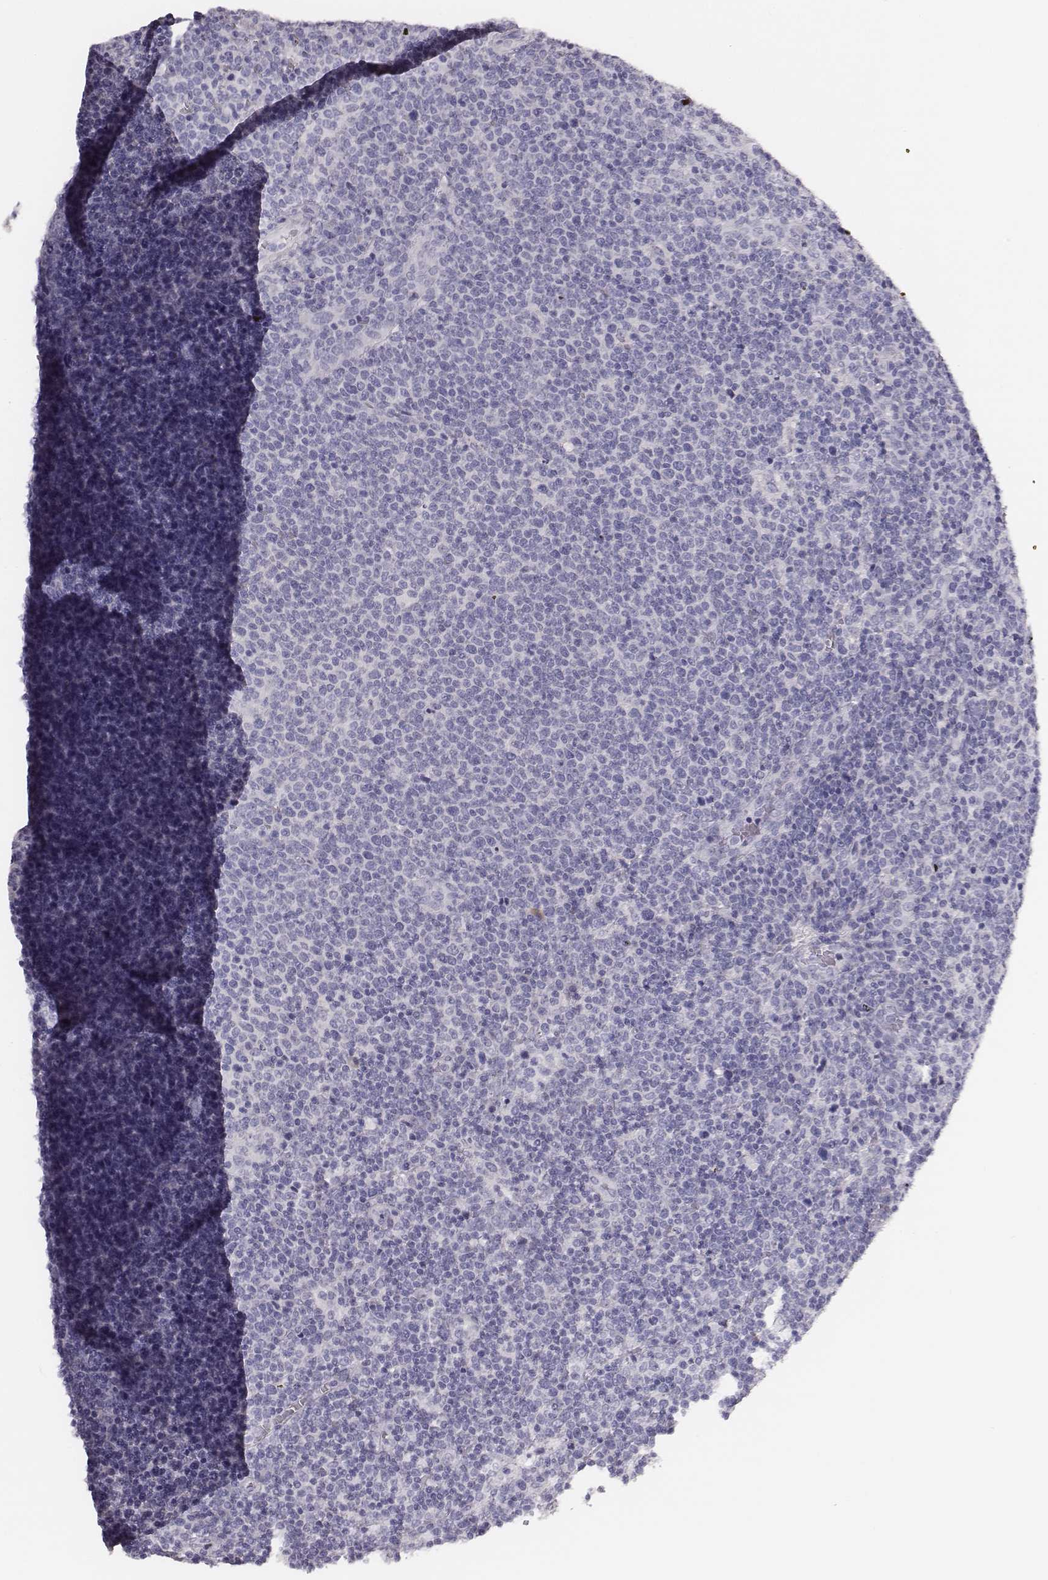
{"staining": {"intensity": "negative", "quantity": "none", "location": "none"}, "tissue": "lymphoma", "cell_type": "Tumor cells", "image_type": "cancer", "snomed": [{"axis": "morphology", "description": "Malignant lymphoma, non-Hodgkin's type, High grade"}, {"axis": "topography", "description": "Lymph node"}], "caption": "Malignant lymphoma, non-Hodgkin's type (high-grade) was stained to show a protein in brown. There is no significant staining in tumor cells.", "gene": "MYH6", "patient": {"sex": "male", "age": 61}}